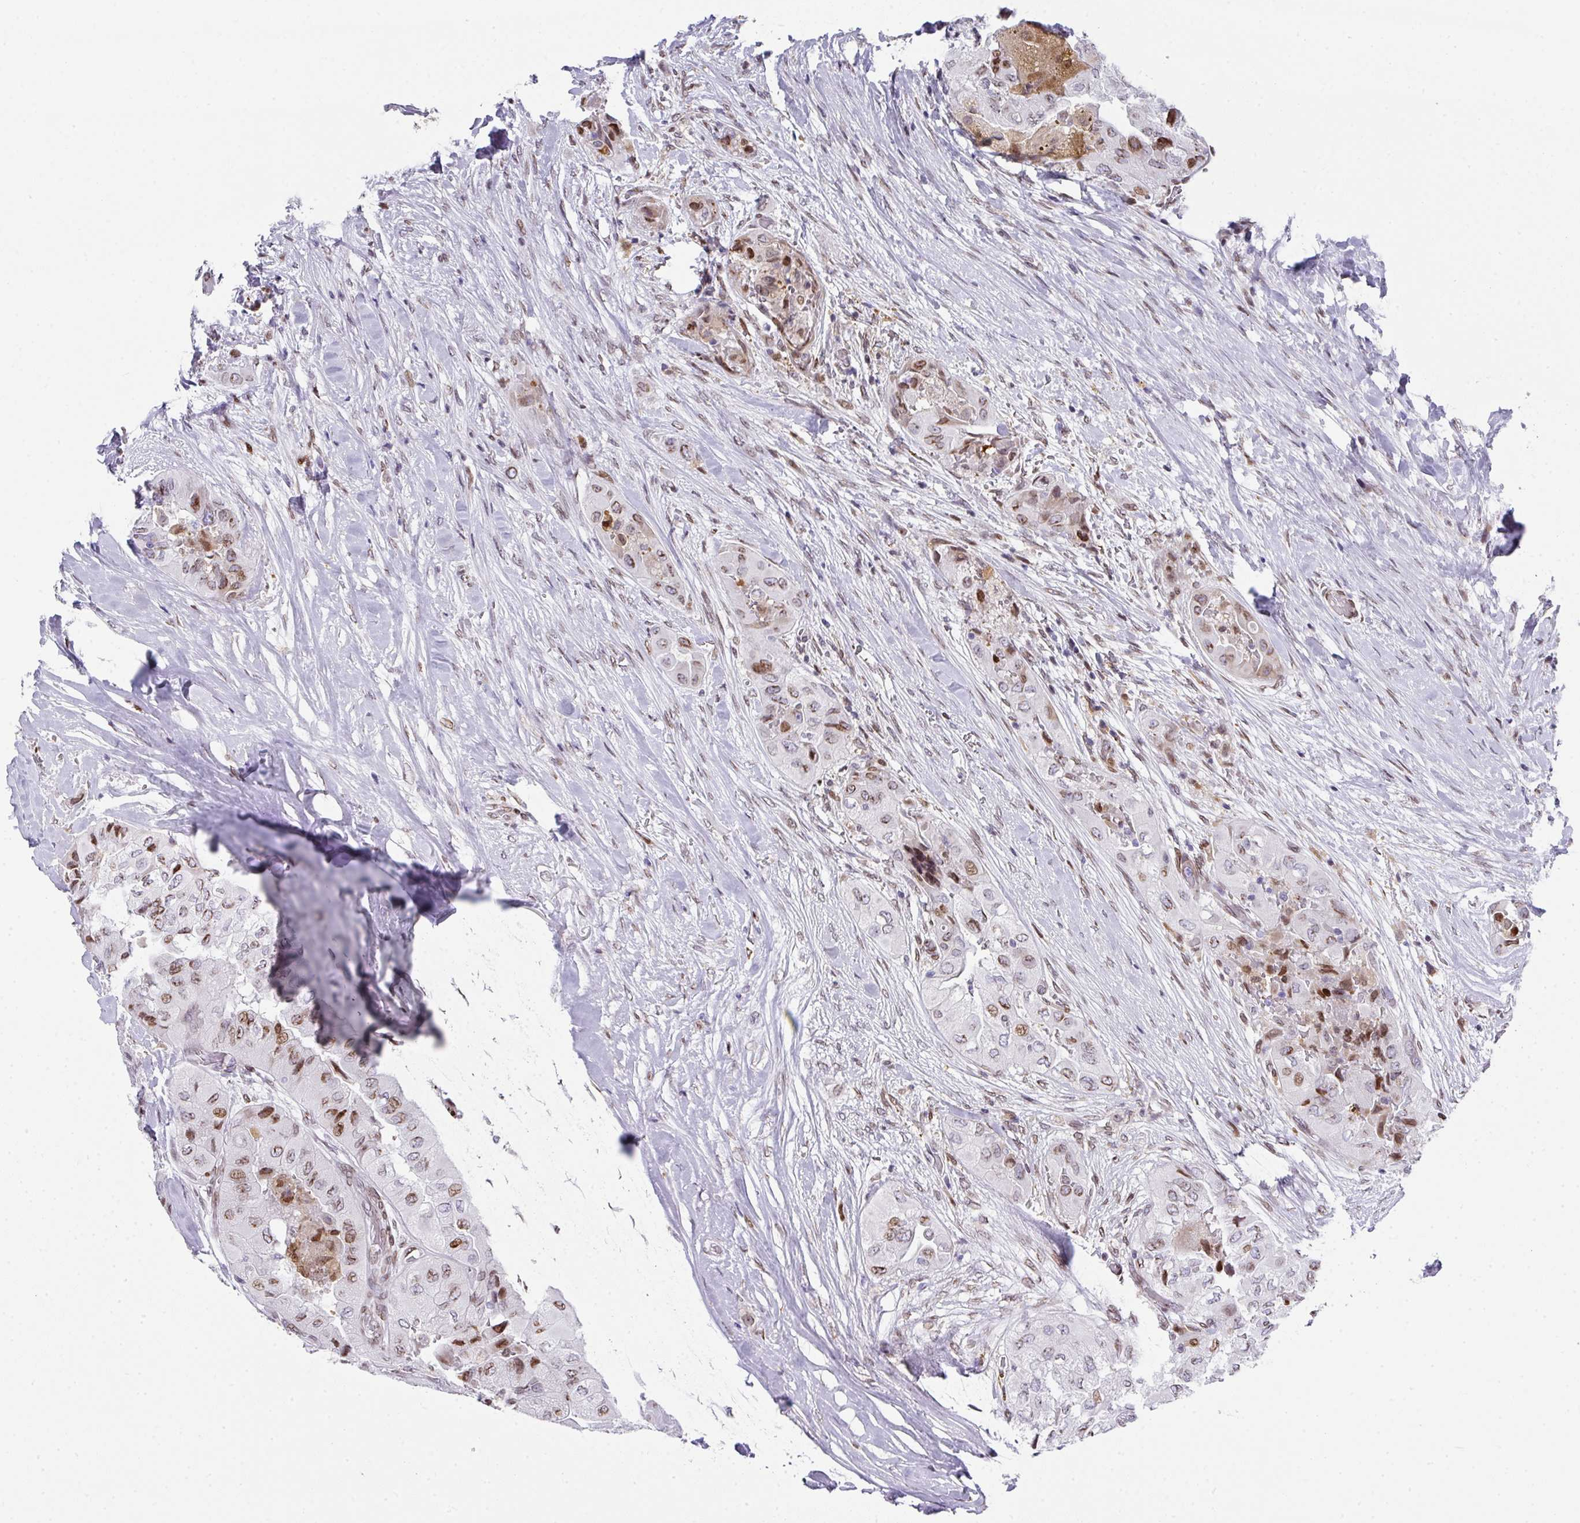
{"staining": {"intensity": "moderate", "quantity": "25%-75%", "location": "nuclear"}, "tissue": "thyroid cancer", "cell_type": "Tumor cells", "image_type": "cancer", "snomed": [{"axis": "morphology", "description": "Normal tissue, NOS"}, {"axis": "morphology", "description": "Papillary adenocarcinoma, NOS"}, {"axis": "topography", "description": "Thyroid gland"}], "caption": "IHC histopathology image of neoplastic tissue: human thyroid papillary adenocarcinoma stained using immunohistochemistry (IHC) demonstrates medium levels of moderate protein expression localized specifically in the nuclear of tumor cells, appearing as a nuclear brown color.", "gene": "PLK1", "patient": {"sex": "female", "age": 59}}